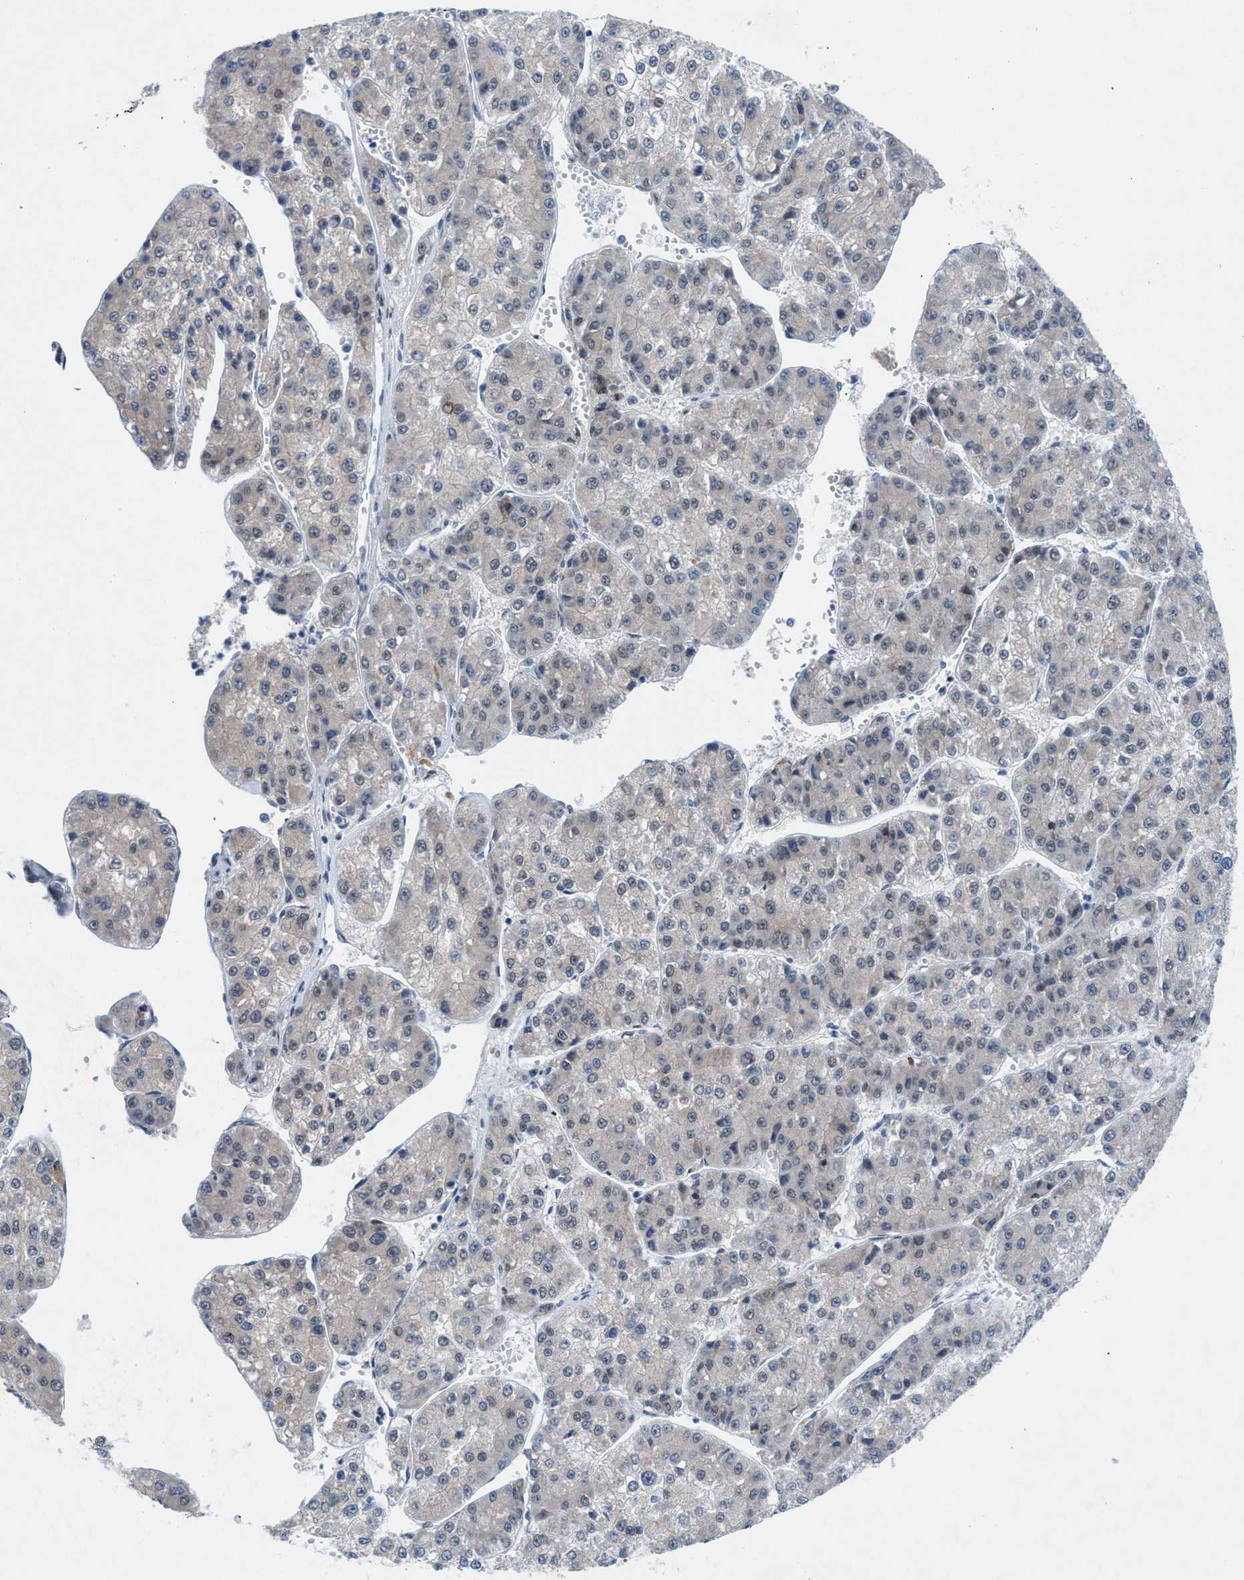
{"staining": {"intensity": "weak", "quantity": "<25%", "location": "nuclear"}, "tissue": "liver cancer", "cell_type": "Tumor cells", "image_type": "cancer", "snomed": [{"axis": "morphology", "description": "Carcinoma, Hepatocellular, NOS"}, {"axis": "topography", "description": "Liver"}], "caption": "Tumor cells show no significant protein staining in liver cancer.", "gene": "WIPI2", "patient": {"sex": "female", "age": 73}}